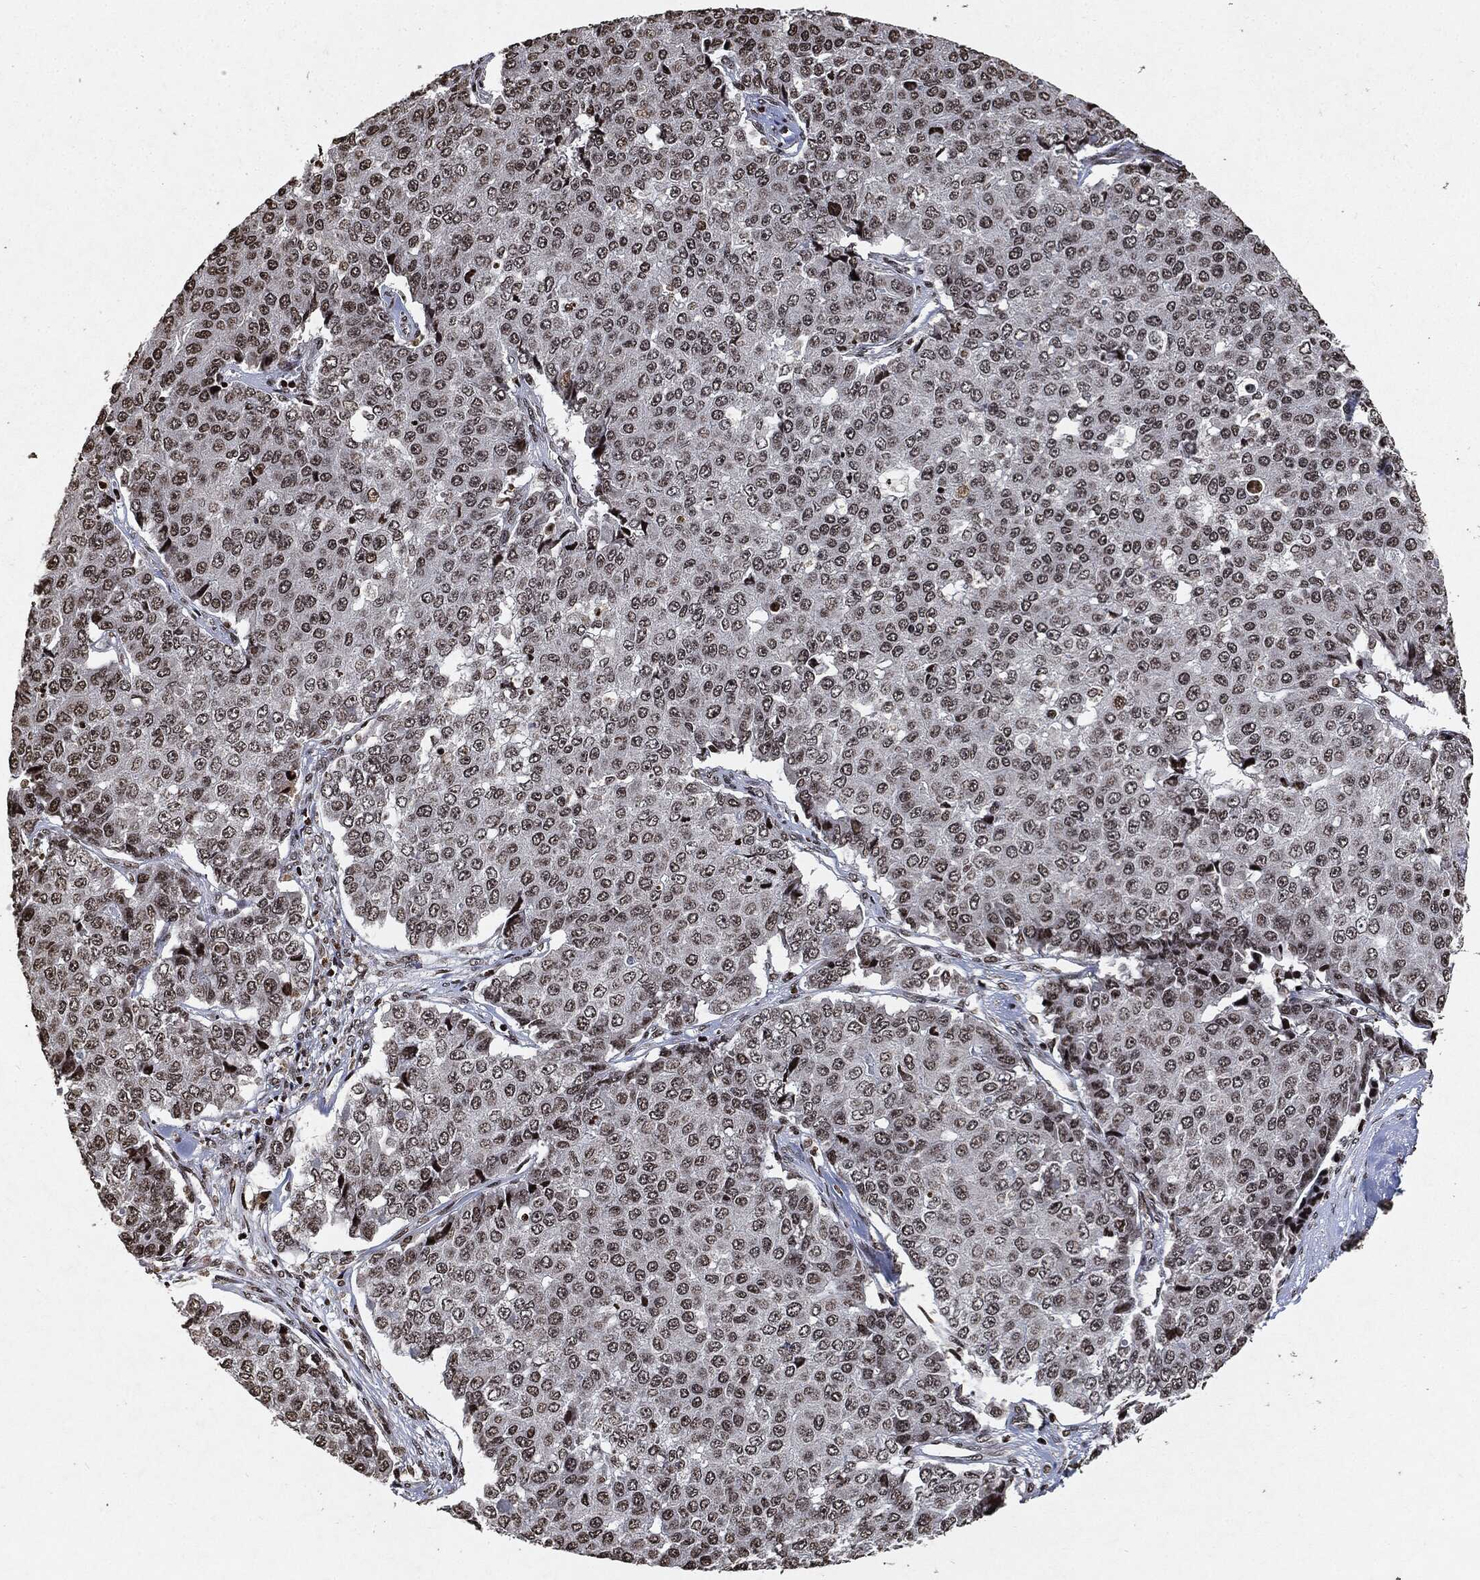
{"staining": {"intensity": "weak", "quantity": "25%-75%", "location": "nuclear"}, "tissue": "pancreatic cancer", "cell_type": "Tumor cells", "image_type": "cancer", "snomed": [{"axis": "morphology", "description": "Normal tissue, NOS"}, {"axis": "morphology", "description": "Adenocarcinoma, NOS"}, {"axis": "topography", "description": "Pancreas"}, {"axis": "topography", "description": "Duodenum"}], "caption": "Brown immunohistochemical staining in pancreatic cancer (adenocarcinoma) reveals weak nuclear positivity in about 25%-75% of tumor cells. (Brightfield microscopy of DAB IHC at high magnification).", "gene": "JUN", "patient": {"sex": "male", "age": 50}}